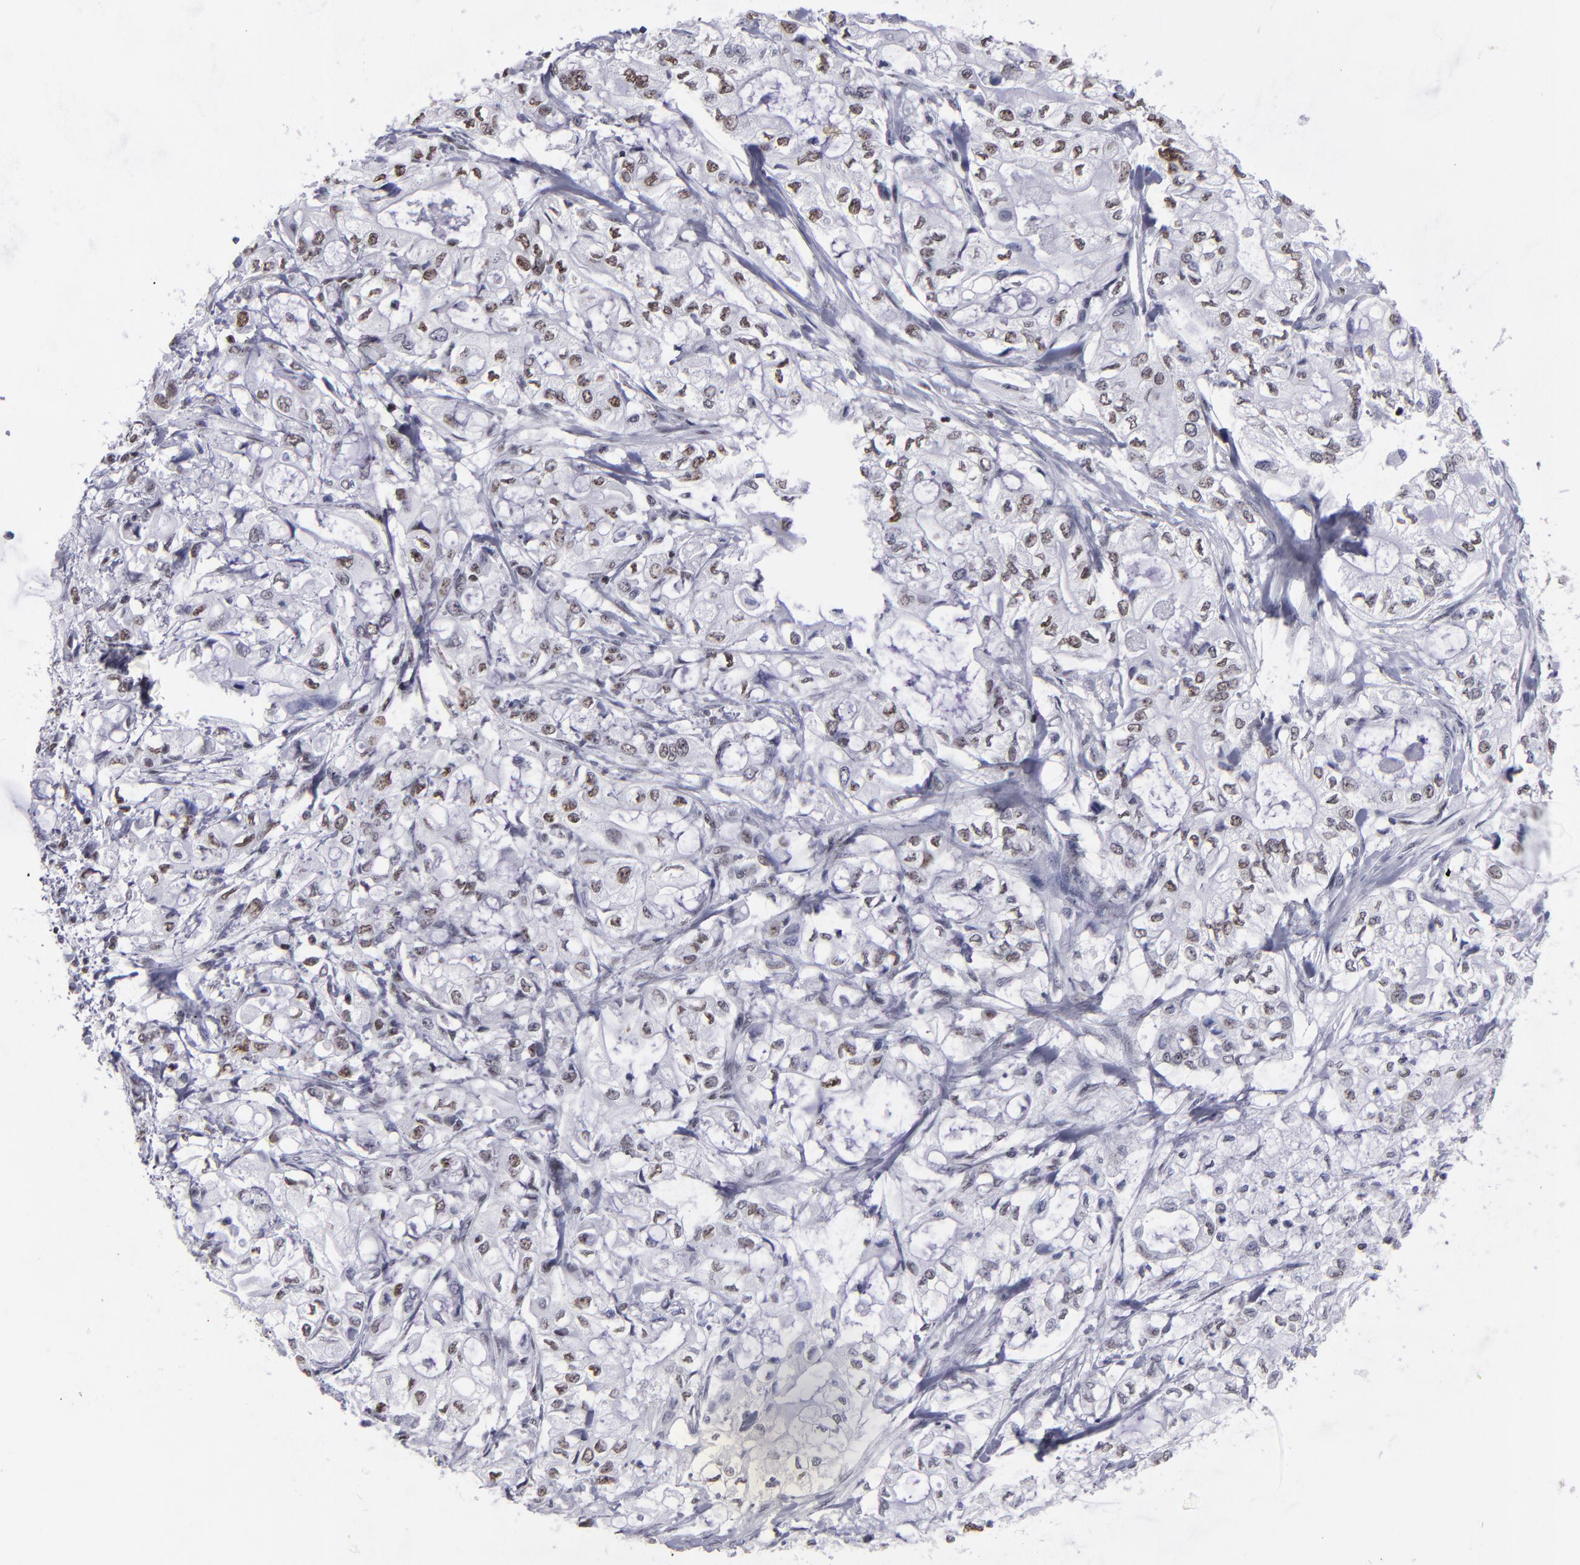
{"staining": {"intensity": "weak", "quantity": "<25%", "location": "nuclear"}, "tissue": "pancreatic cancer", "cell_type": "Tumor cells", "image_type": "cancer", "snomed": [{"axis": "morphology", "description": "Adenocarcinoma, NOS"}, {"axis": "topography", "description": "Pancreas"}], "caption": "High magnification brightfield microscopy of pancreatic cancer (adenocarcinoma) stained with DAB (3,3'-diaminobenzidine) (brown) and counterstained with hematoxylin (blue): tumor cells show no significant expression.", "gene": "TERF2", "patient": {"sex": "male", "age": 79}}